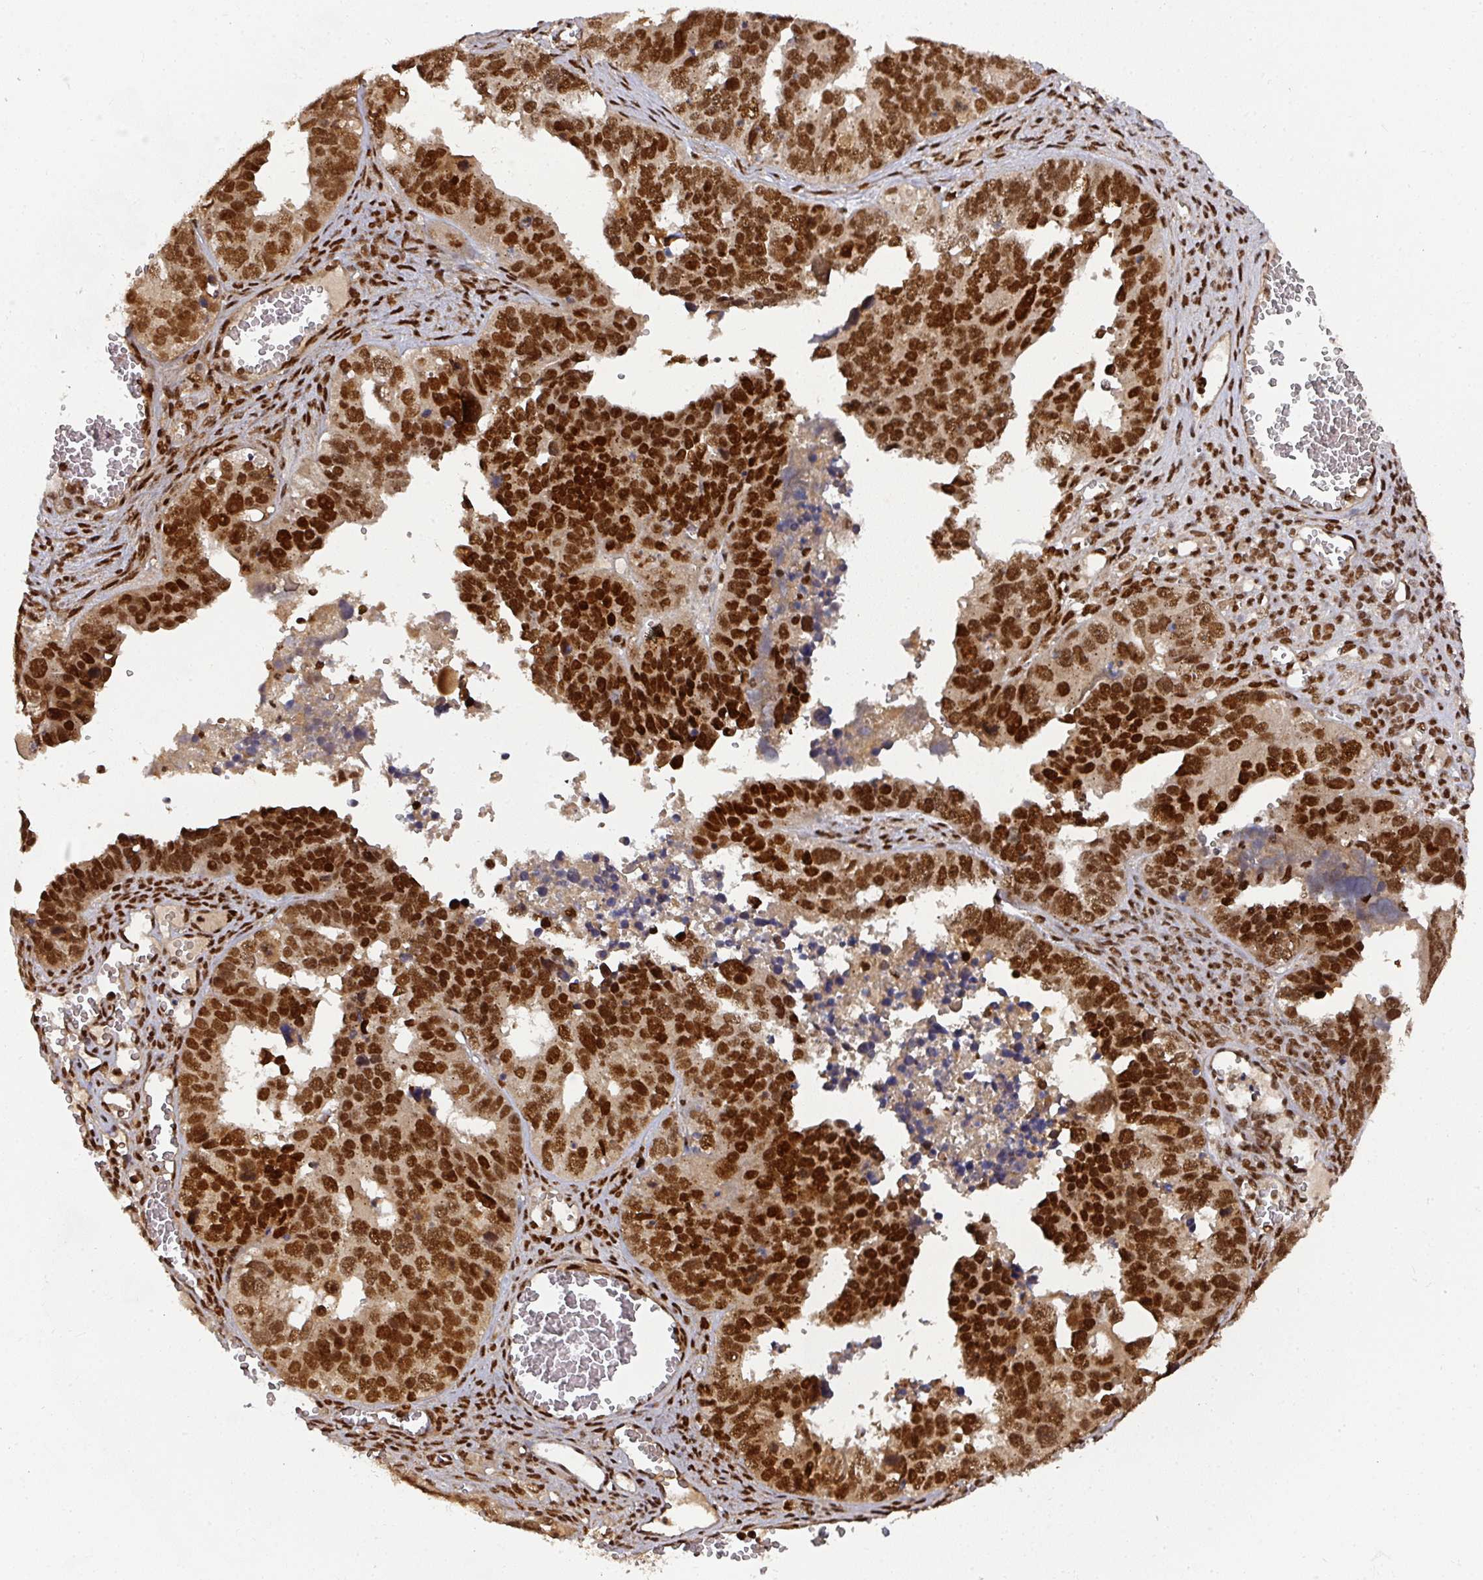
{"staining": {"intensity": "strong", "quantity": ">75%", "location": "nuclear"}, "tissue": "ovarian cancer", "cell_type": "Tumor cells", "image_type": "cancer", "snomed": [{"axis": "morphology", "description": "Cystadenocarcinoma, serous, NOS"}, {"axis": "topography", "description": "Ovary"}], "caption": "Brown immunohistochemical staining in ovarian serous cystadenocarcinoma demonstrates strong nuclear staining in about >75% of tumor cells. (brown staining indicates protein expression, while blue staining denotes nuclei).", "gene": "DIDO1", "patient": {"sex": "female", "age": 76}}